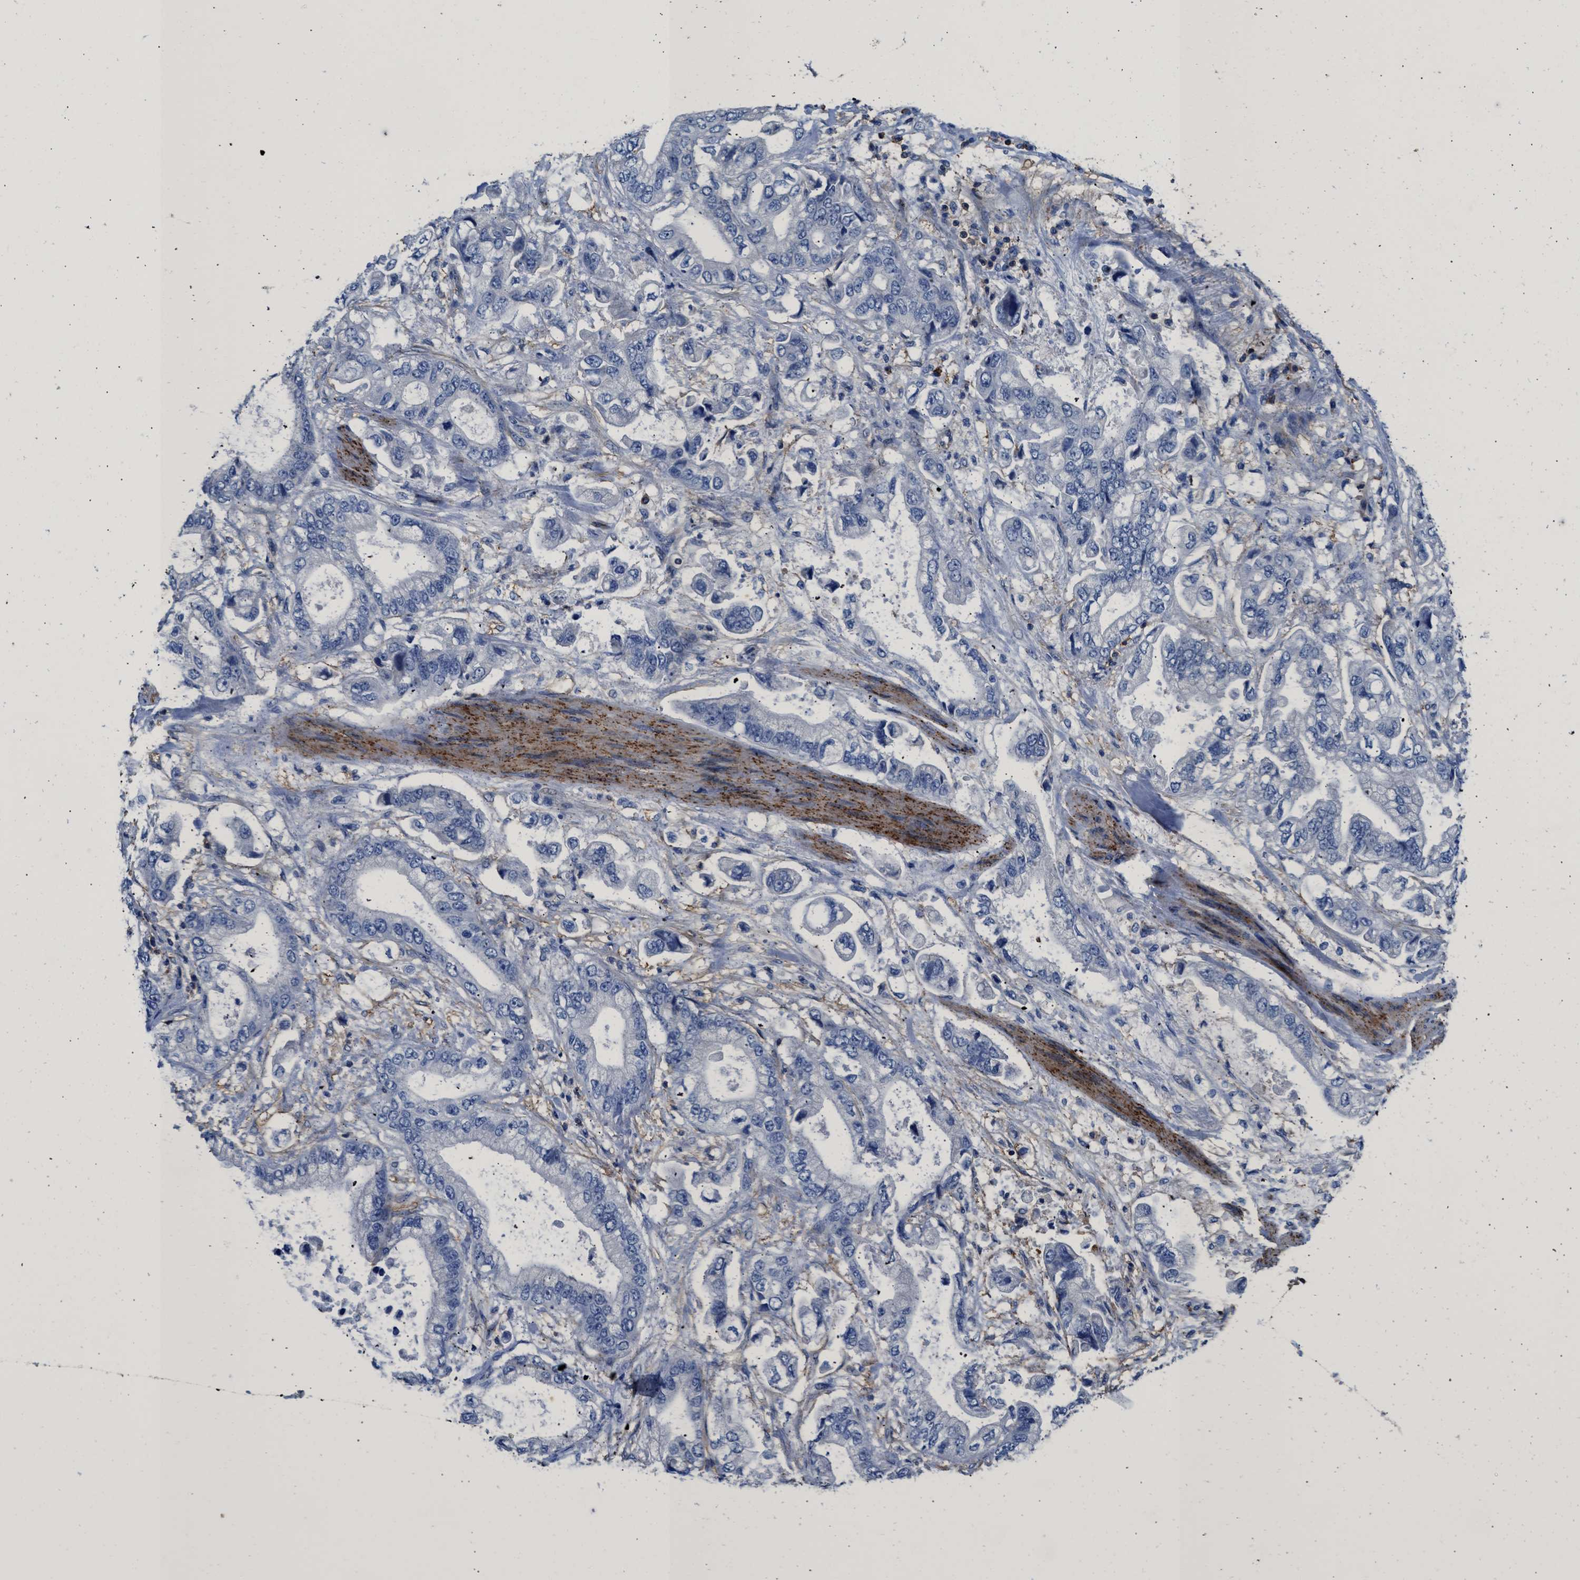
{"staining": {"intensity": "negative", "quantity": "none", "location": "none"}, "tissue": "stomach cancer", "cell_type": "Tumor cells", "image_type": "cancer", "snomed": [{"axis": "morphology", "description": "Normal tissue, NOS"}, {"axis": "morphology", "description": "Adenocarcinoma, NOS"}, {"axis": "topography", "description": "Stomach"}], "caption": "Immunohistochemistry (IHC) histopathology image of human adenocarcinoma (stomach) stained for a protein (brown), which shows no staining in tumor cells.", "gene": "KCNQ4", "patient": {"sex": "male", "age": 62}}